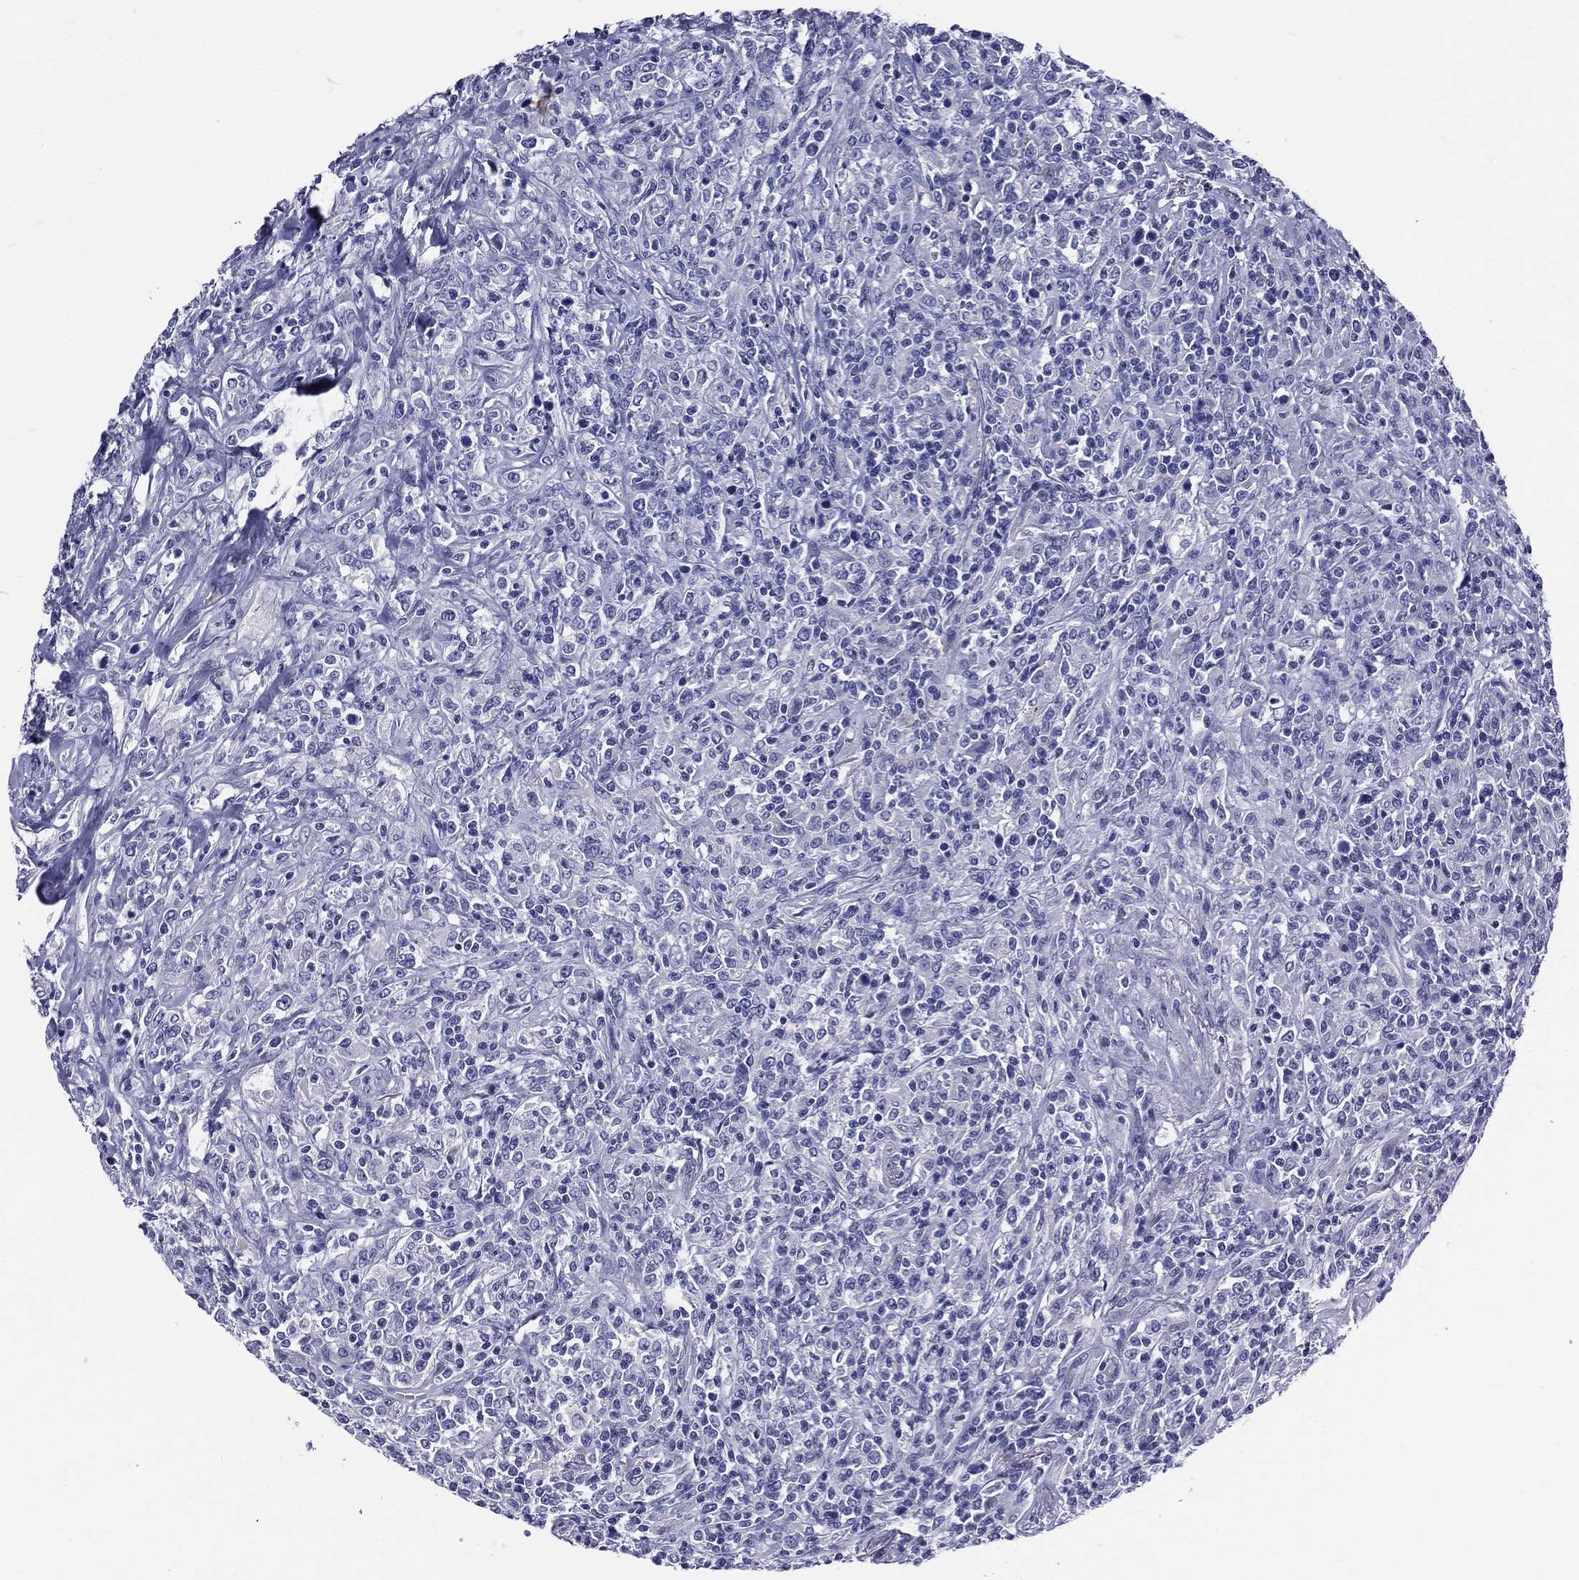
{"staining": {"intensity": "negative", "quantity": "none", "location": "none"}, "tissue": "lymphoma", "cell_type": "Tumor cells", "image_type": "cancer", "snomed": [{"axis": "morphology", "description": "Malignant lymphoma, non-Hodgkin's type, High grade"}, {"axis": "topography", "description": "Lung"}], "caption": "Immunohistochemistry (IHC) of lymphoma displays no positivity in tumor cells.", "gene": "DPYS", "patient": {"sex": "male", "age": 79}}